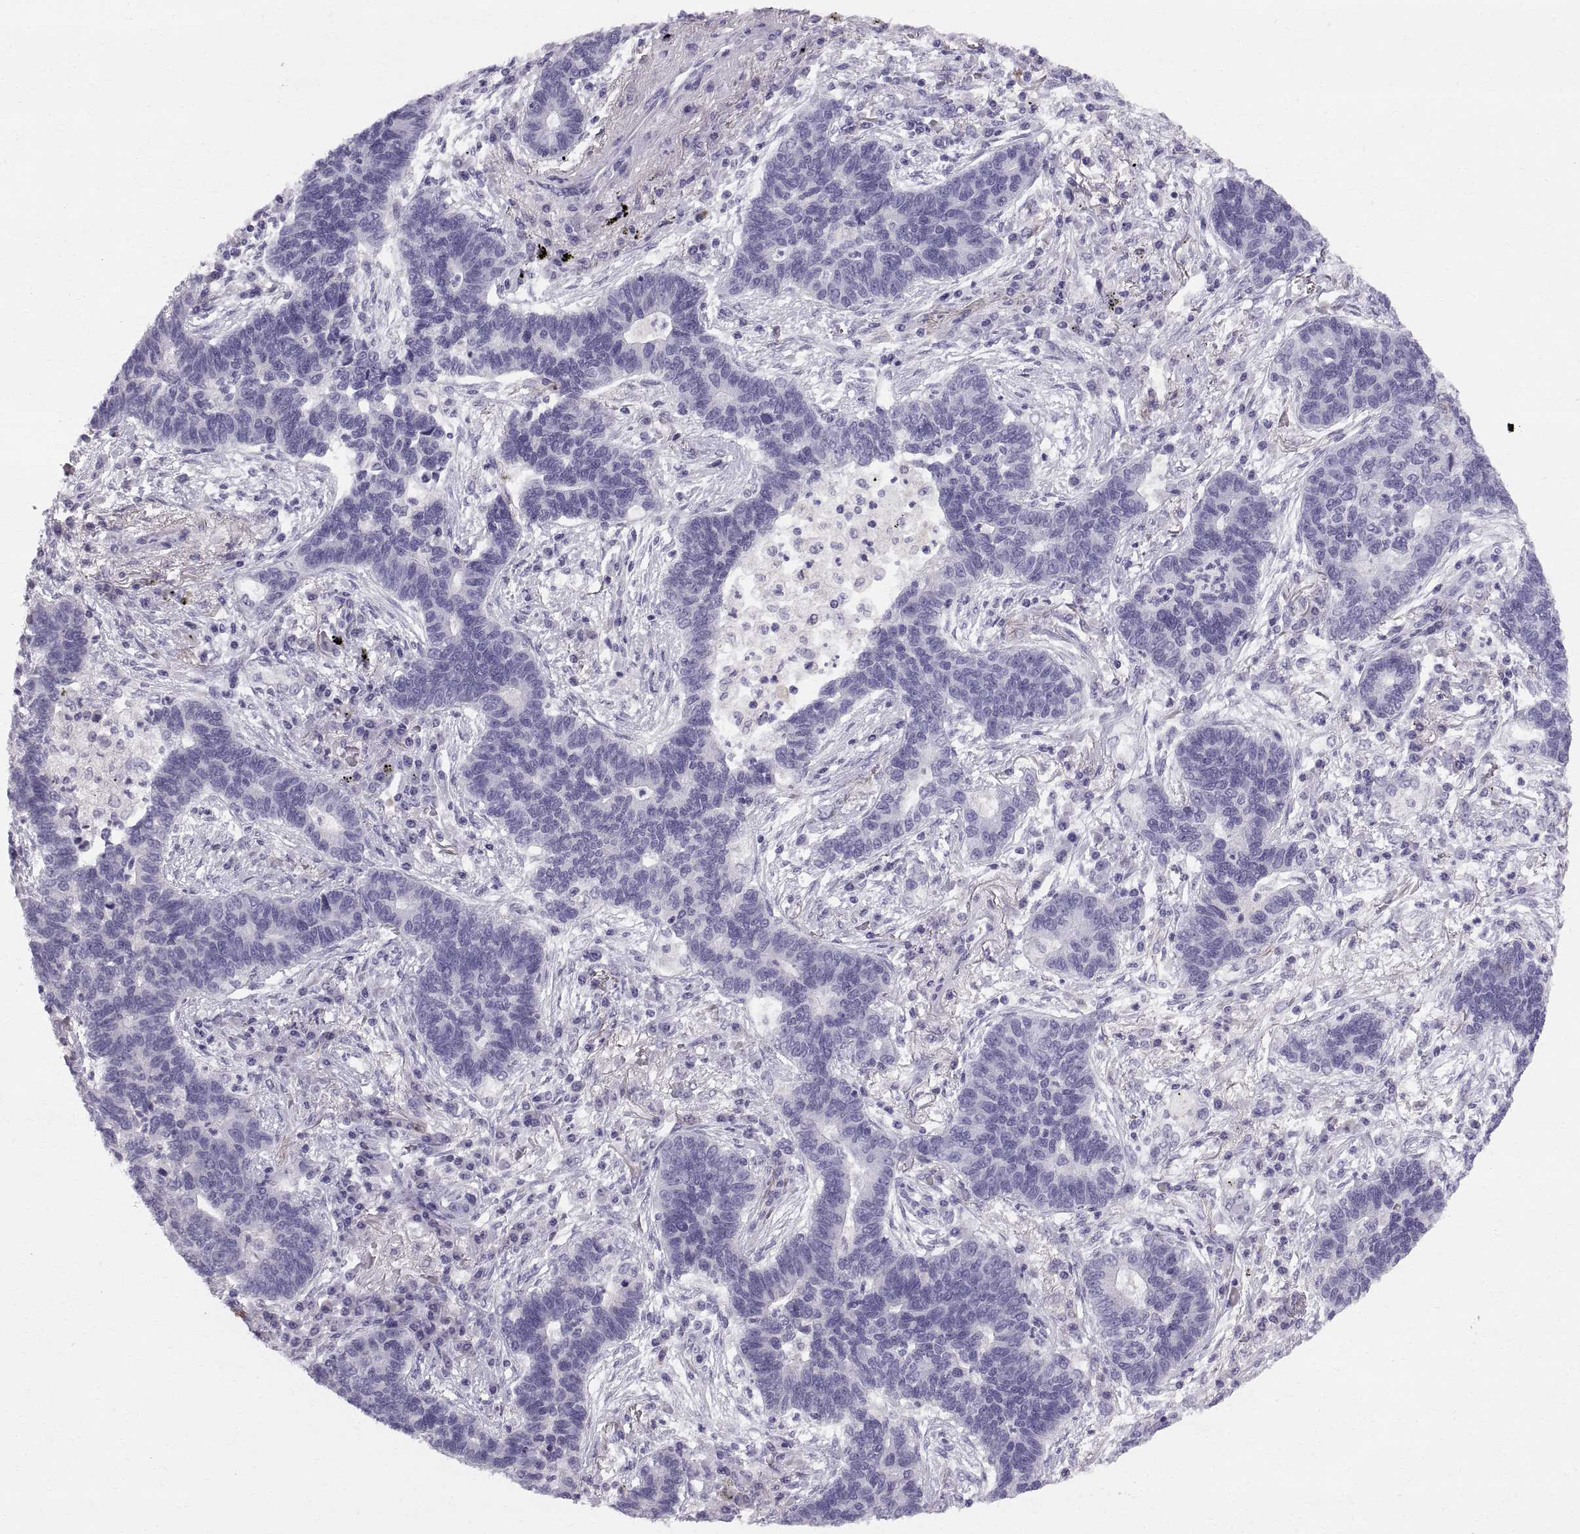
{"staining": {"intensity": "negative", "quantity": "none", "location": "none"}, "tissue": "lung cancer", "cell_type": "Tumor cells", "image_type": "cancer", "snomed": [{"axis": "morphology", "description": "Adenocarcinoma, NOS"}, {"axis": "topography", "description": "Lung"}], "caption": "Immunohistochemistry of human lung cancer reveals no expression in tumor cells.", "gene": "SLC22A6", "patient": {"sex": "female", "age": 57}}